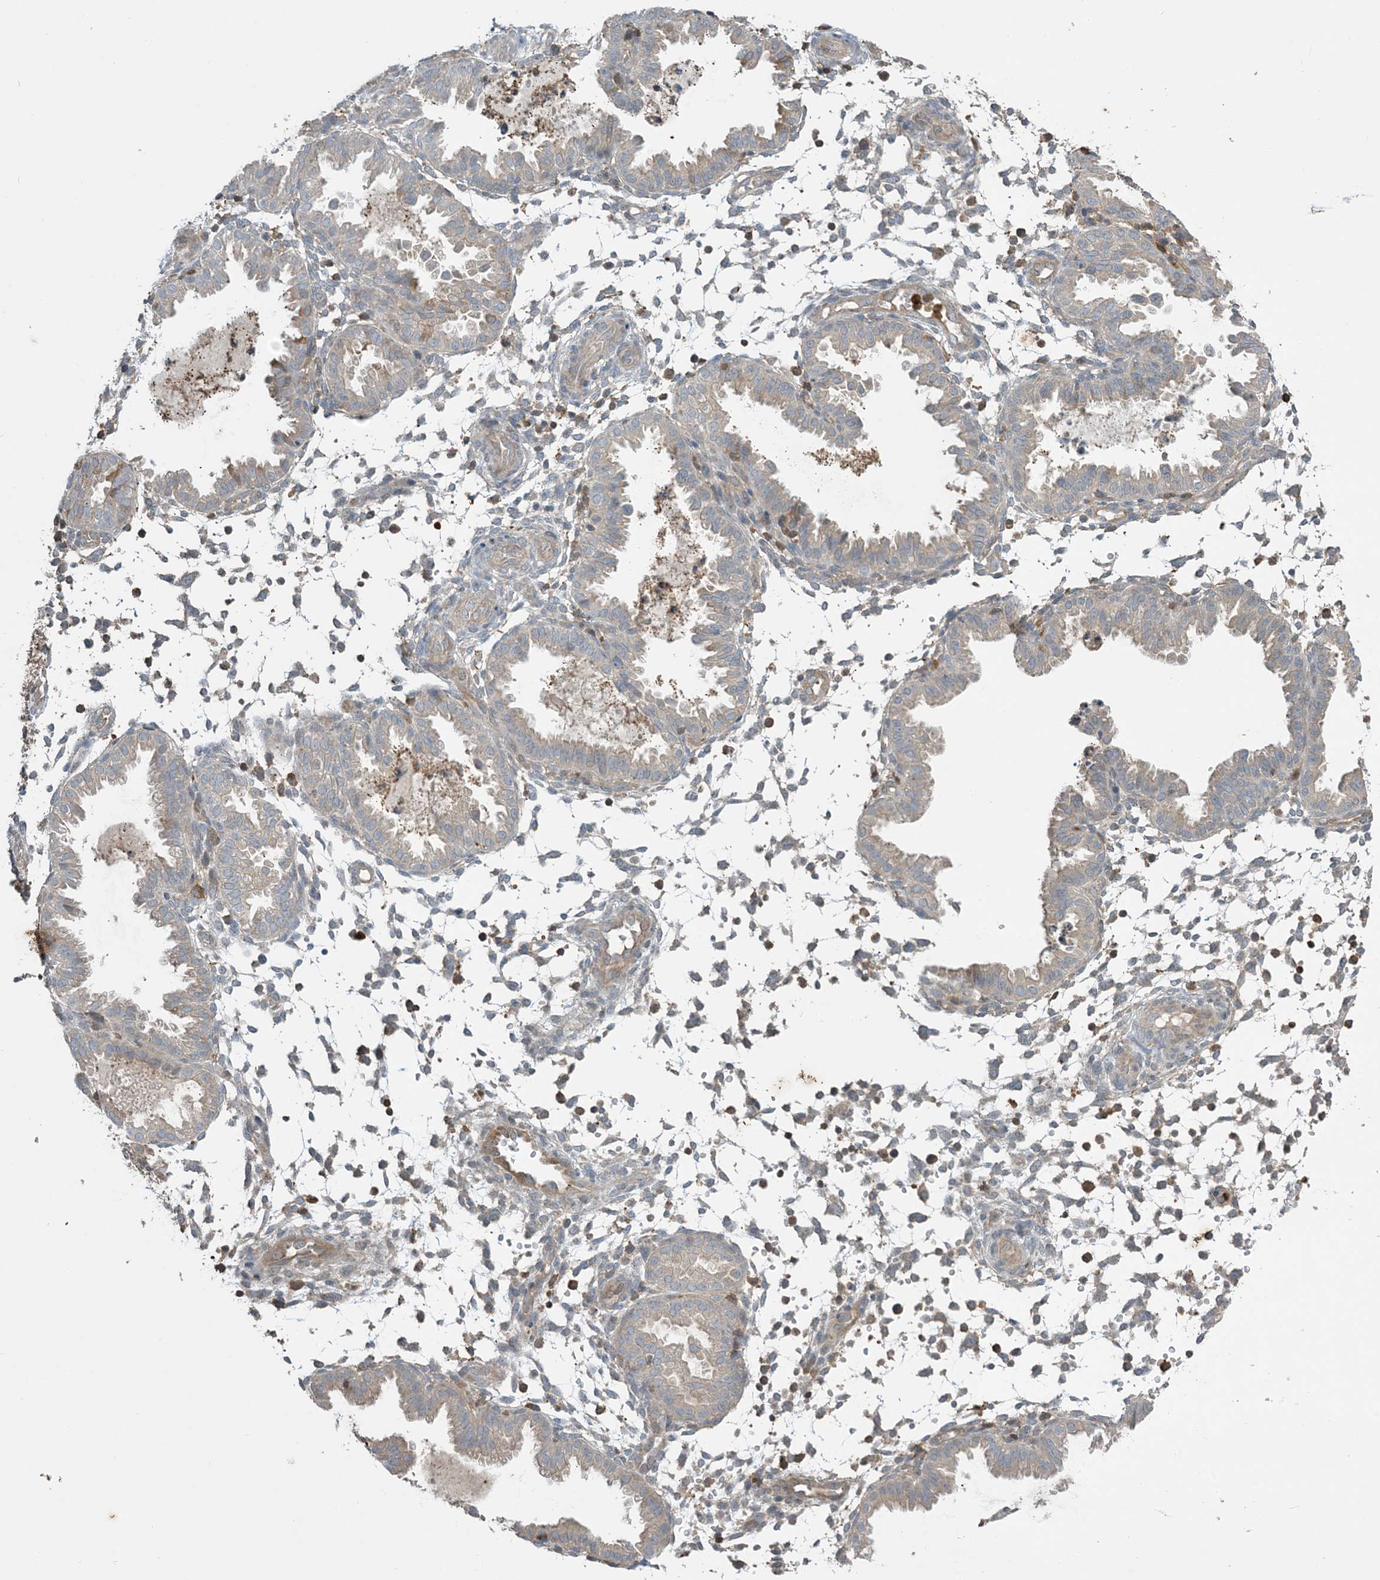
{"staining": {"intensity": "weak", "quantity": "<25%", "location": "cytoplasmic/membranous"}, "tissue": "endometrium", "cell_type": "Cells in endometrial stroma", "image_type": "normal", "snomed": [{"axis": "morphology", "description": "Normal tissue, NOS"}, {"axis": "topography", "description": "Endometrium"}], "caption": "Unremarkable endometrium was stained to show a protein in brown. There is no significant positivity in cells in endometrial stroma. Brightfield microscopy of immunohistochemistry stained with DAB (3,3'-diaminobenzidine) (brown) and hematoxylin (blue), captured at high magnification.", "gene": "TMSB4X", "patient": {"sex": "female", "age": 33}}